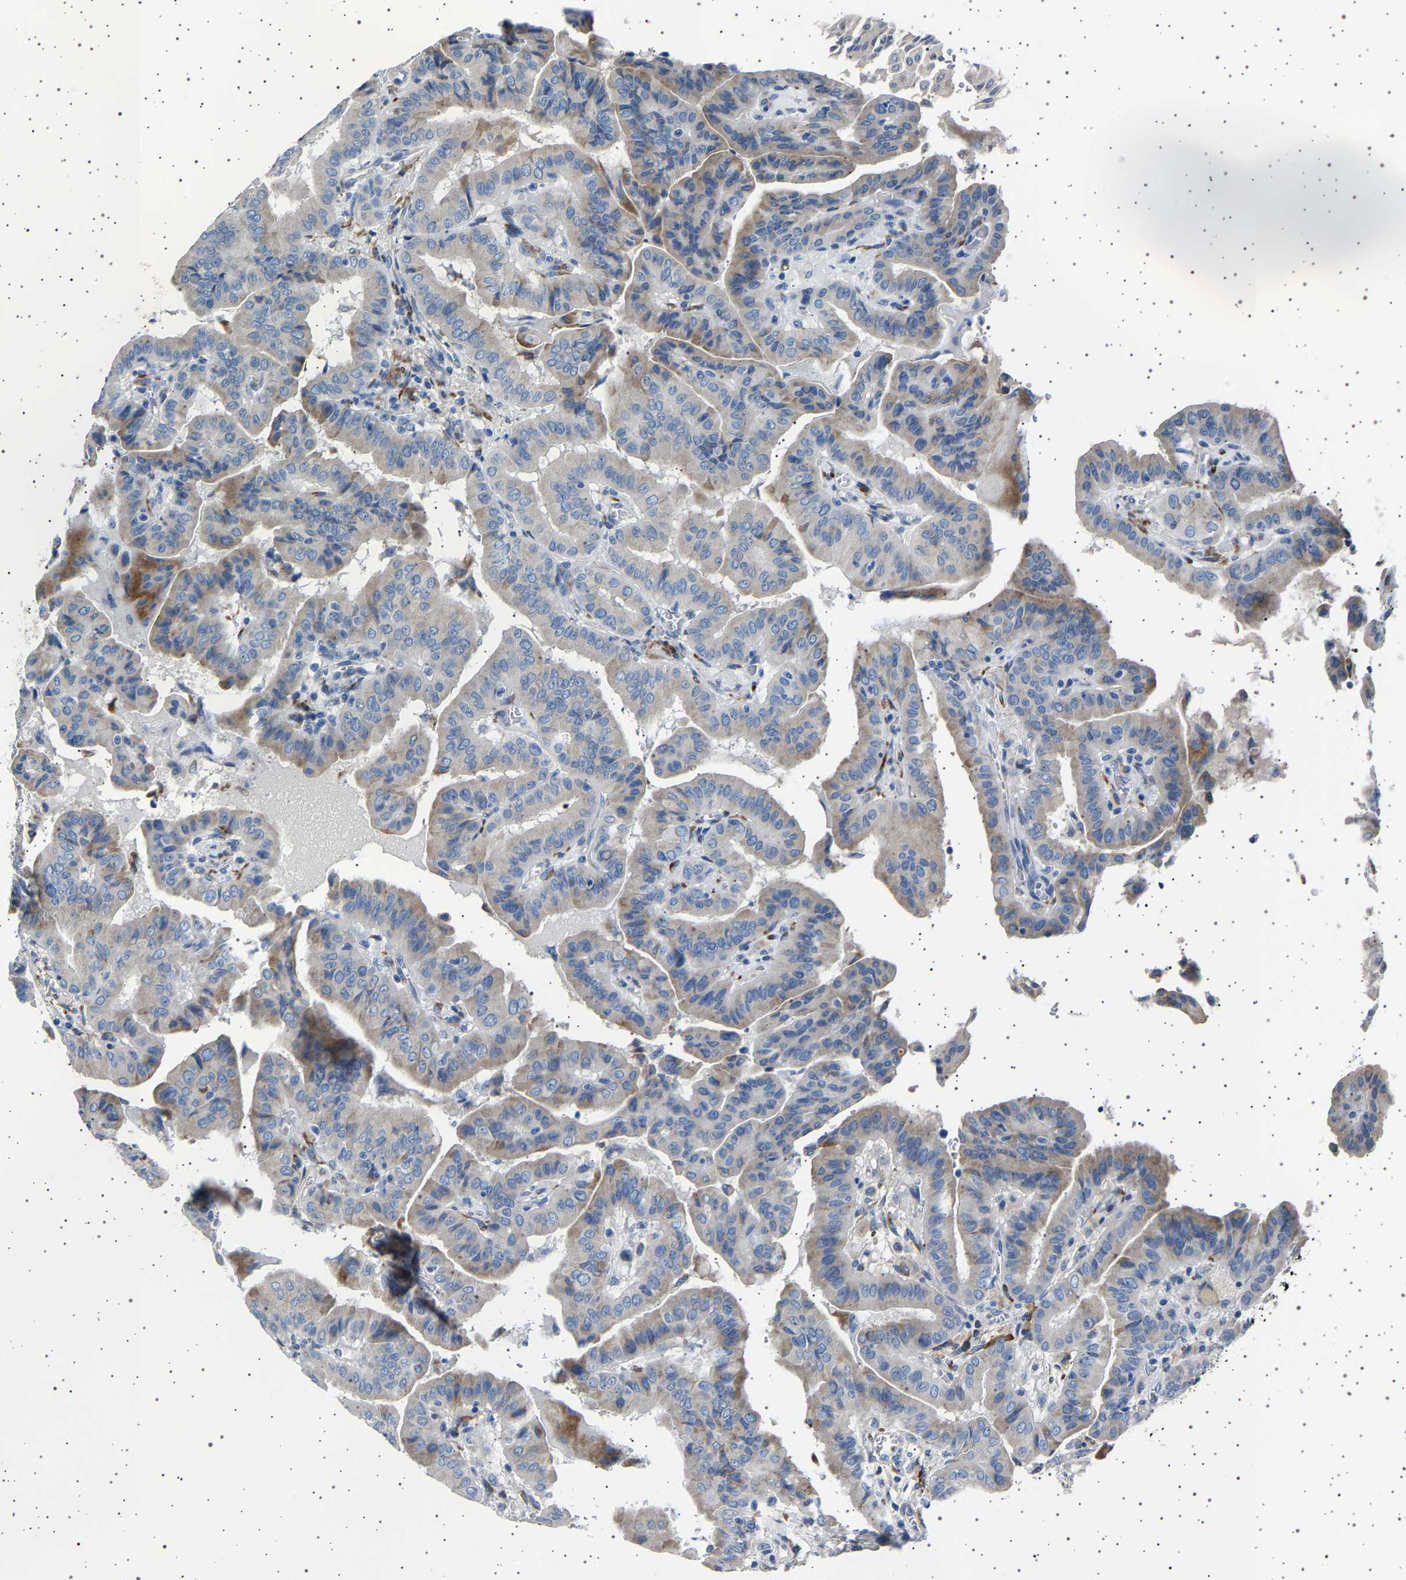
{"staining": {"intensity": "weak", "quantity": "25%-75%", "location": "cytoplasmic/membranous"}, "tissue": "thyroid cancer", "cell_type": "Tumor cells", "image_type": "cancer", "snomed": [{"axis": "morphology", "description": "Papillary adenocarcinoma, NOS"}, {"axis": "topography", "description": "Thyroid gland"}], "caption": "Protein positivity by IHC reveals weak cytoplasmic/membranous positivity in about 25%-75% of tumor cells in thyroid cancer. The staining was performed using DAB, with brown indicating positive protein expression. Nuclei are stained blue with hematoxylin.", "gene": "FTCD", "patient": {"sex": "male", "age": 33}}